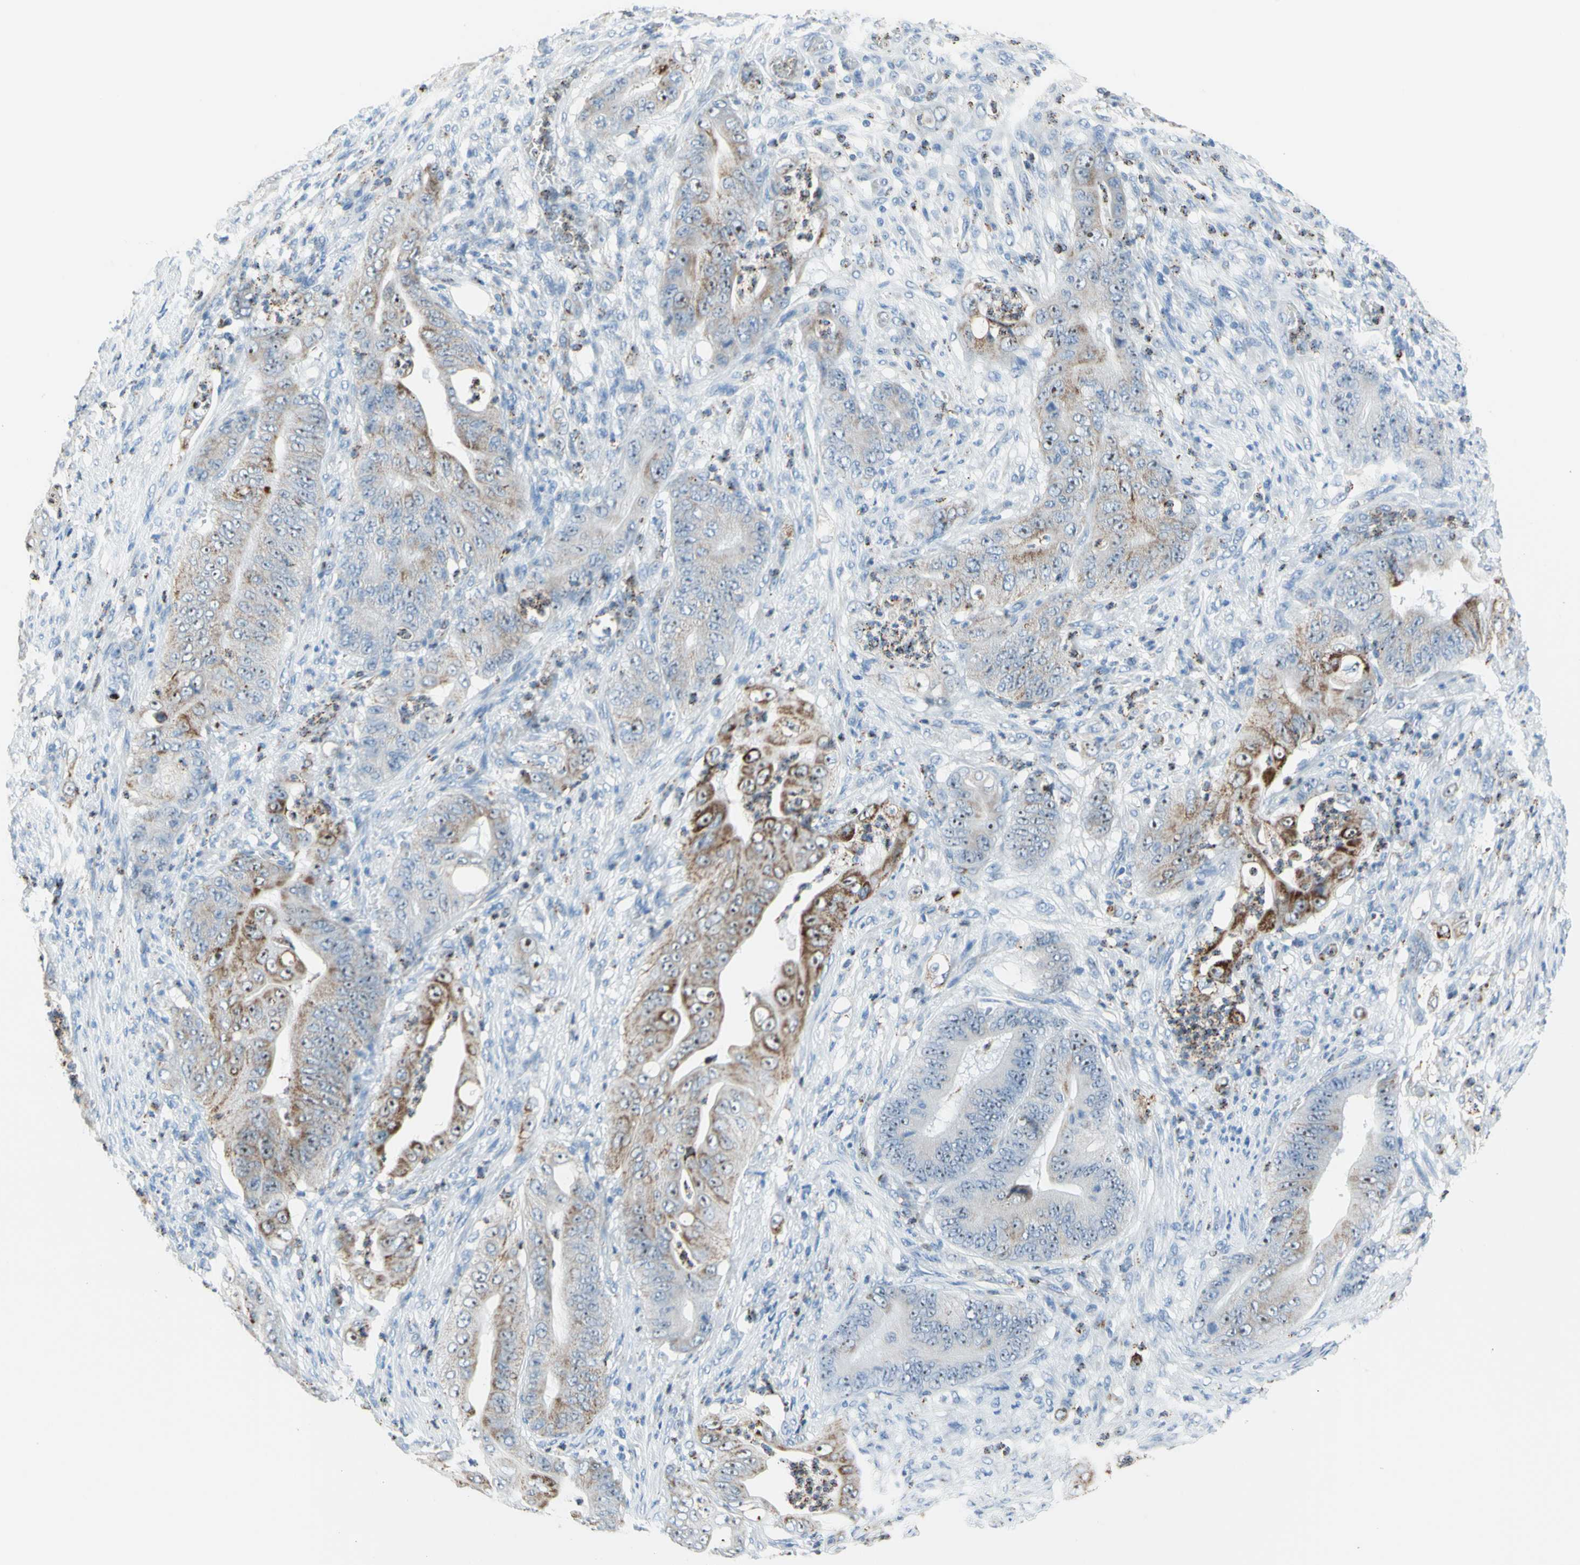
{"staining": {"intensity": "moderate", "quantity": "<25%", "location": "cytoplasmic/membranous,nuclear"}, "tissue": "stomach cancer", "cell_type": "Tumor cells", "image_type": "cancer", "snomed": [{"axis": "morphology", "description": "Adenocarcinoma, NOS"}, {"axis": "topography", "description": "Stomach"}], "caption": "Protein staining exhibits moderate cytoplasmic/membranous and nuclear positivity in approximately <25% of tumor cells in stomach cancer. (DAB IHC, brown staining for protein, blue staining for nuclei).", "gene": "CYSLTR1", "patient": {"sex": "female", "age": 73}}